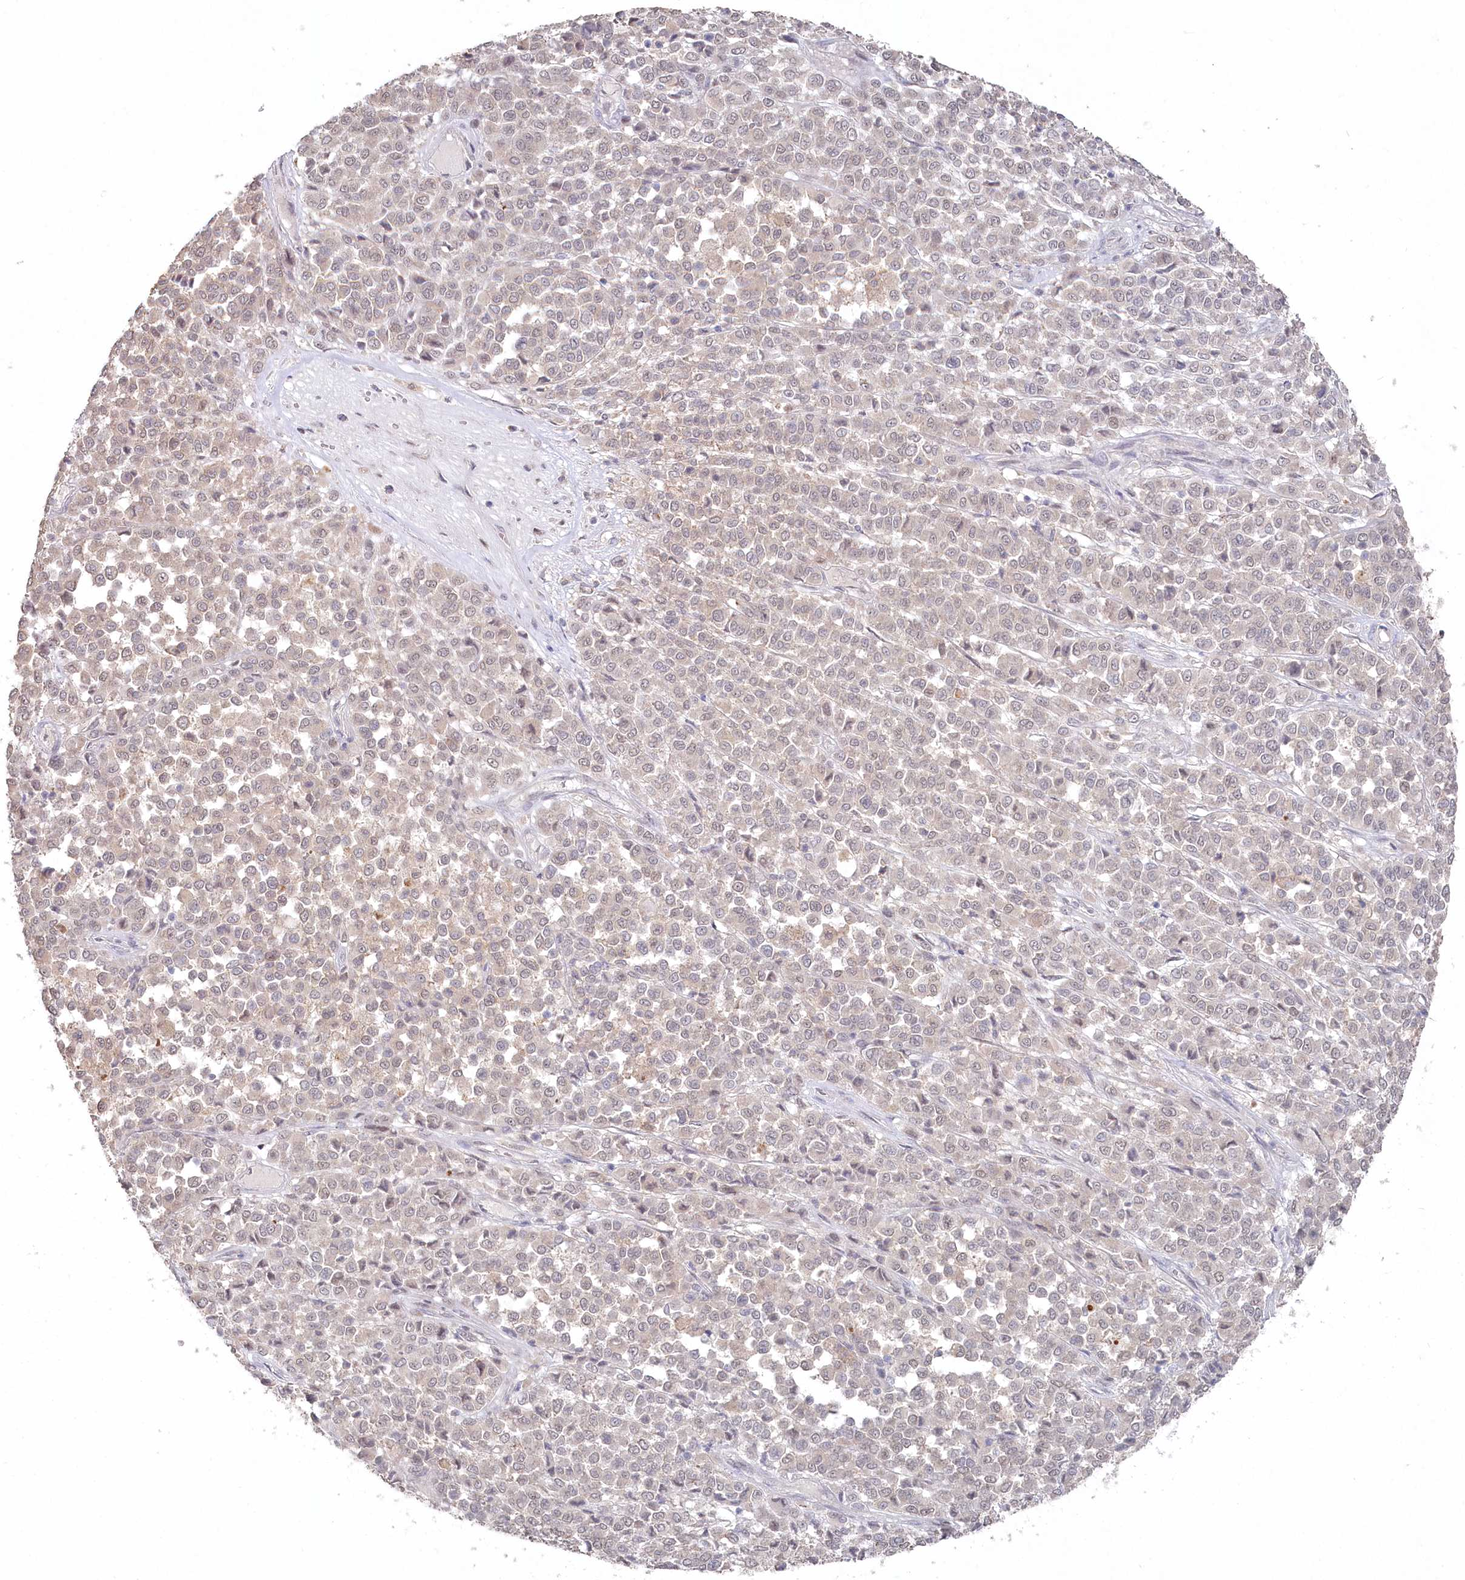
{"staining": {"intensity": "negative", "quantity": "none", "location": "none"}, "tissue": "melanoma", "cell_type": "Tumor cells", "image_type": "cancer", "snomed": [{"axis": "morphology", "description": "Malignant melanoma, Metastatic site"}, {"axis": "topography", "description": "Pancreas"}], "caption": "An immunohistochemistry micrograph of melanoma is shown. There is no staining in tumor cells of melanoma. (Brightfield microscopy of DAB (3,3'-diaminobenzidine) immunohistochemistry (IHC) at high magnification).", "gene": "TGFBRAP1", "patient": {"sex": "female", "age": 30}}